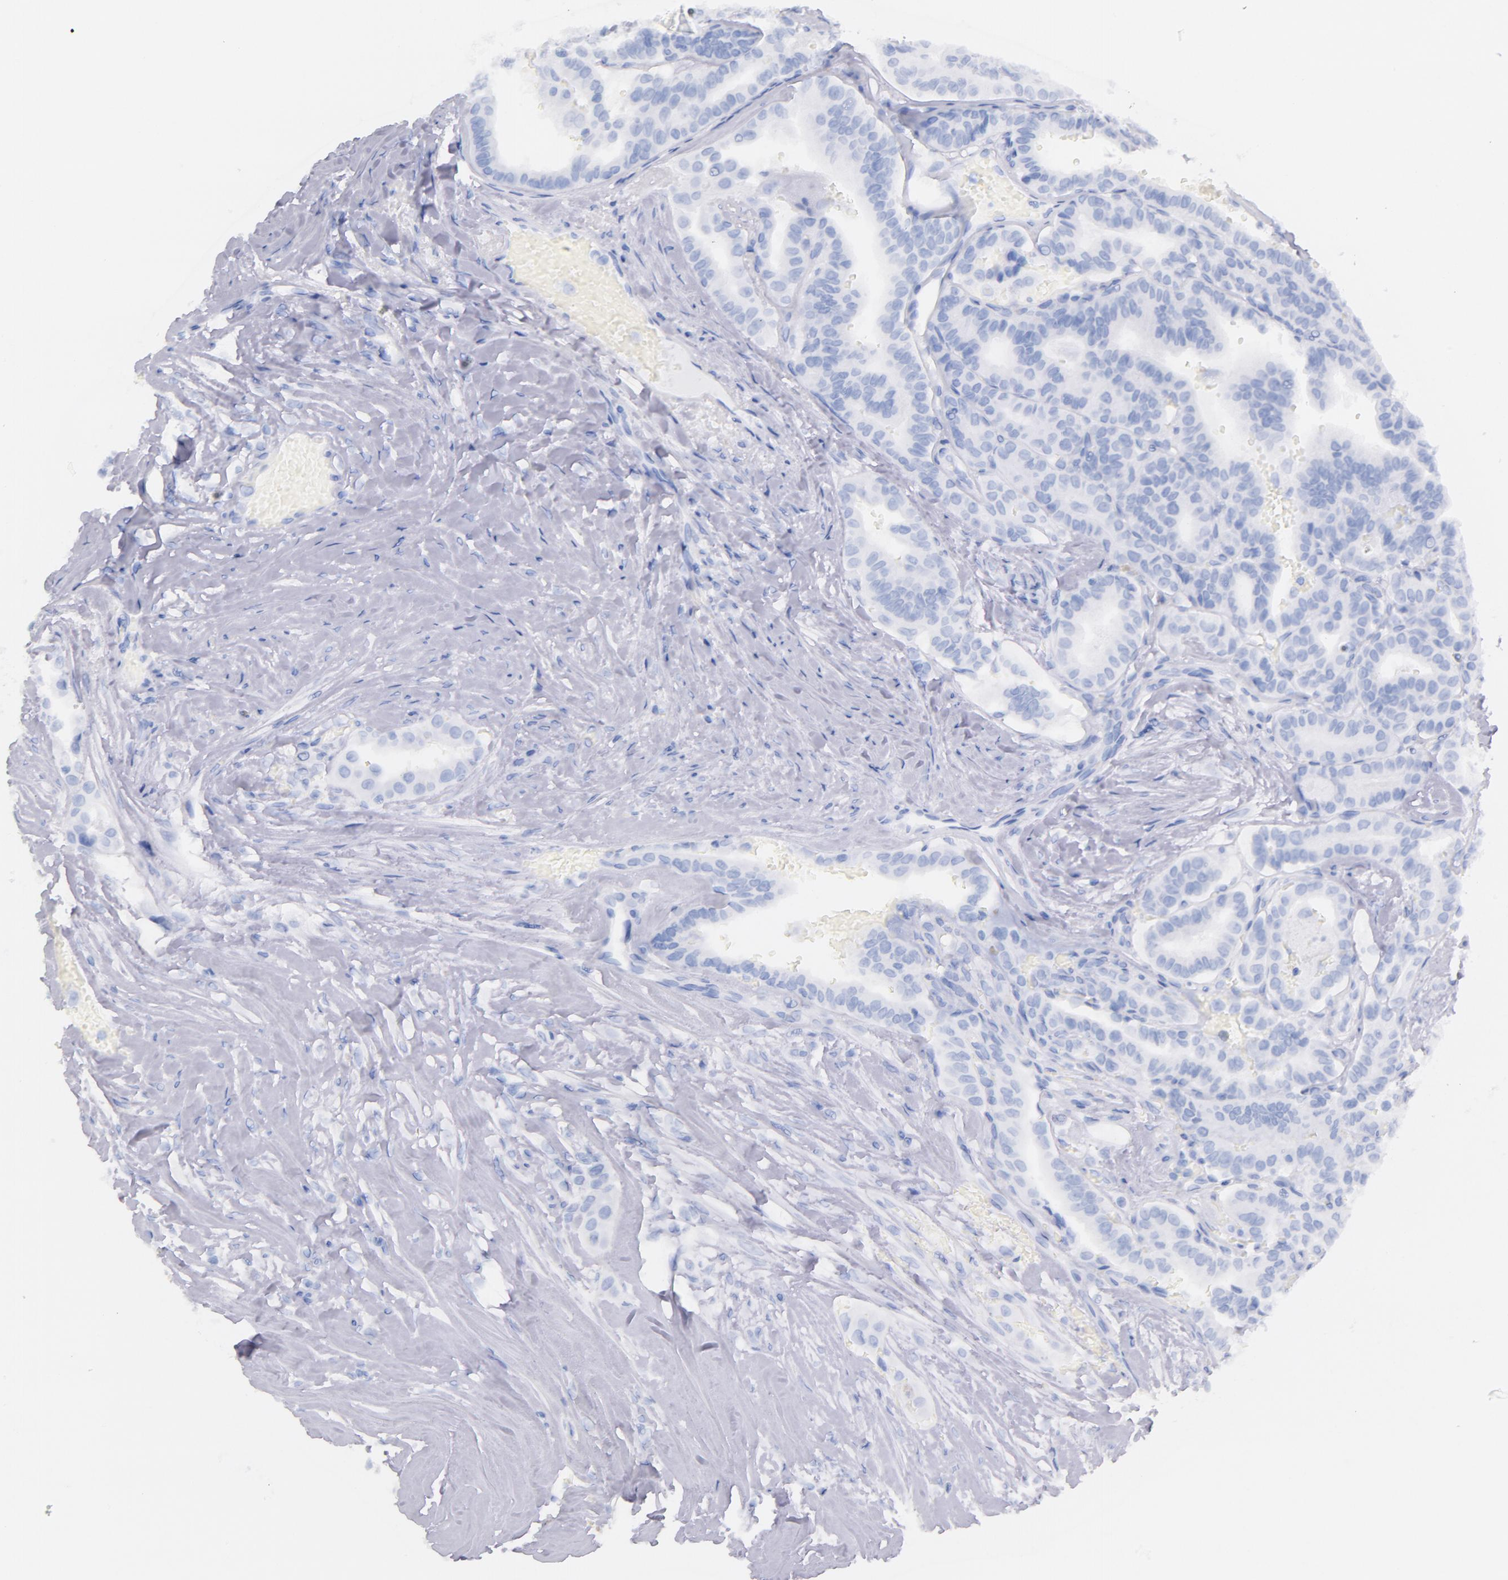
{"staining": {"intensity": "negative", "quantity": "none", "location": "none"}, "tissue": "thyroid cancer", "cell_type": "Tumor cells", "image_type": "cancer", "snomed": [{"axis": "morphology", "description": "Papillary adenocarcinoma, NOS"}, {"axis": "topography", "description": "Thyroid gland"}], "caption": "Immunohistochemical staining of human thyroid cancer (papillary adenocarcinoma) displays no significant positivity in tumor cells.", "gene": "CD44", "patient": {"sex": "male", "age": 87}}